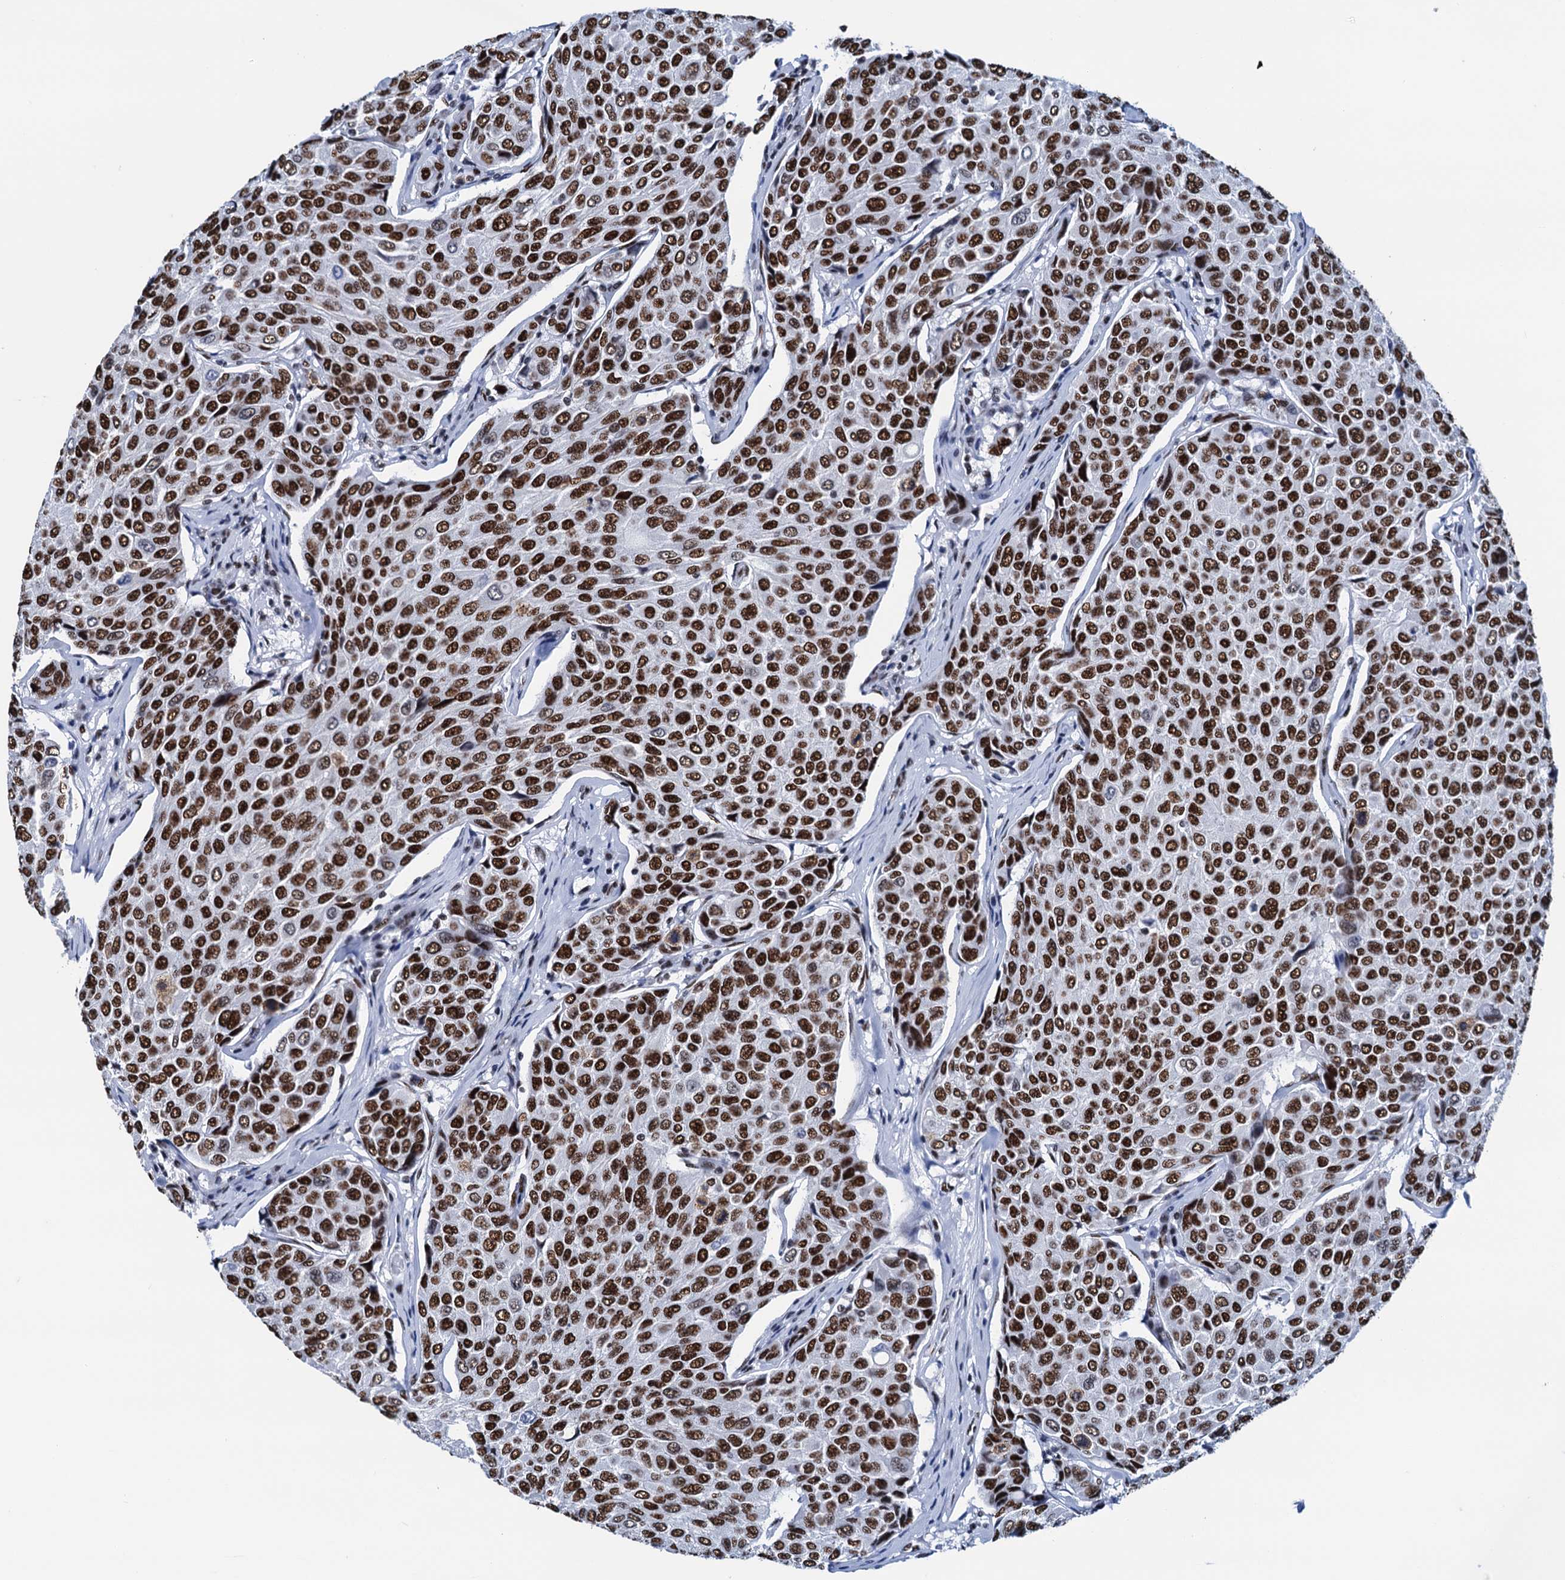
{"staining": {"intensity": "strong", "quantity": ">75%", "location": "nuclear"}, "tissue": "breast cancer", "cell_type": "Tumor cells", "image_type": "cancer", "snomed": [{"axis": "morphology", "description": "Duct carcinoma"}, {"axis": "topography", "description": "Breast"}], "caption": "This is a photomicrograph of immunohistochemistry staining of breast cancer, which shows strong staining in the nuclear of tumor cells.", "gene": "SLTM", "patient": {"sex": "female", "age": 55}}